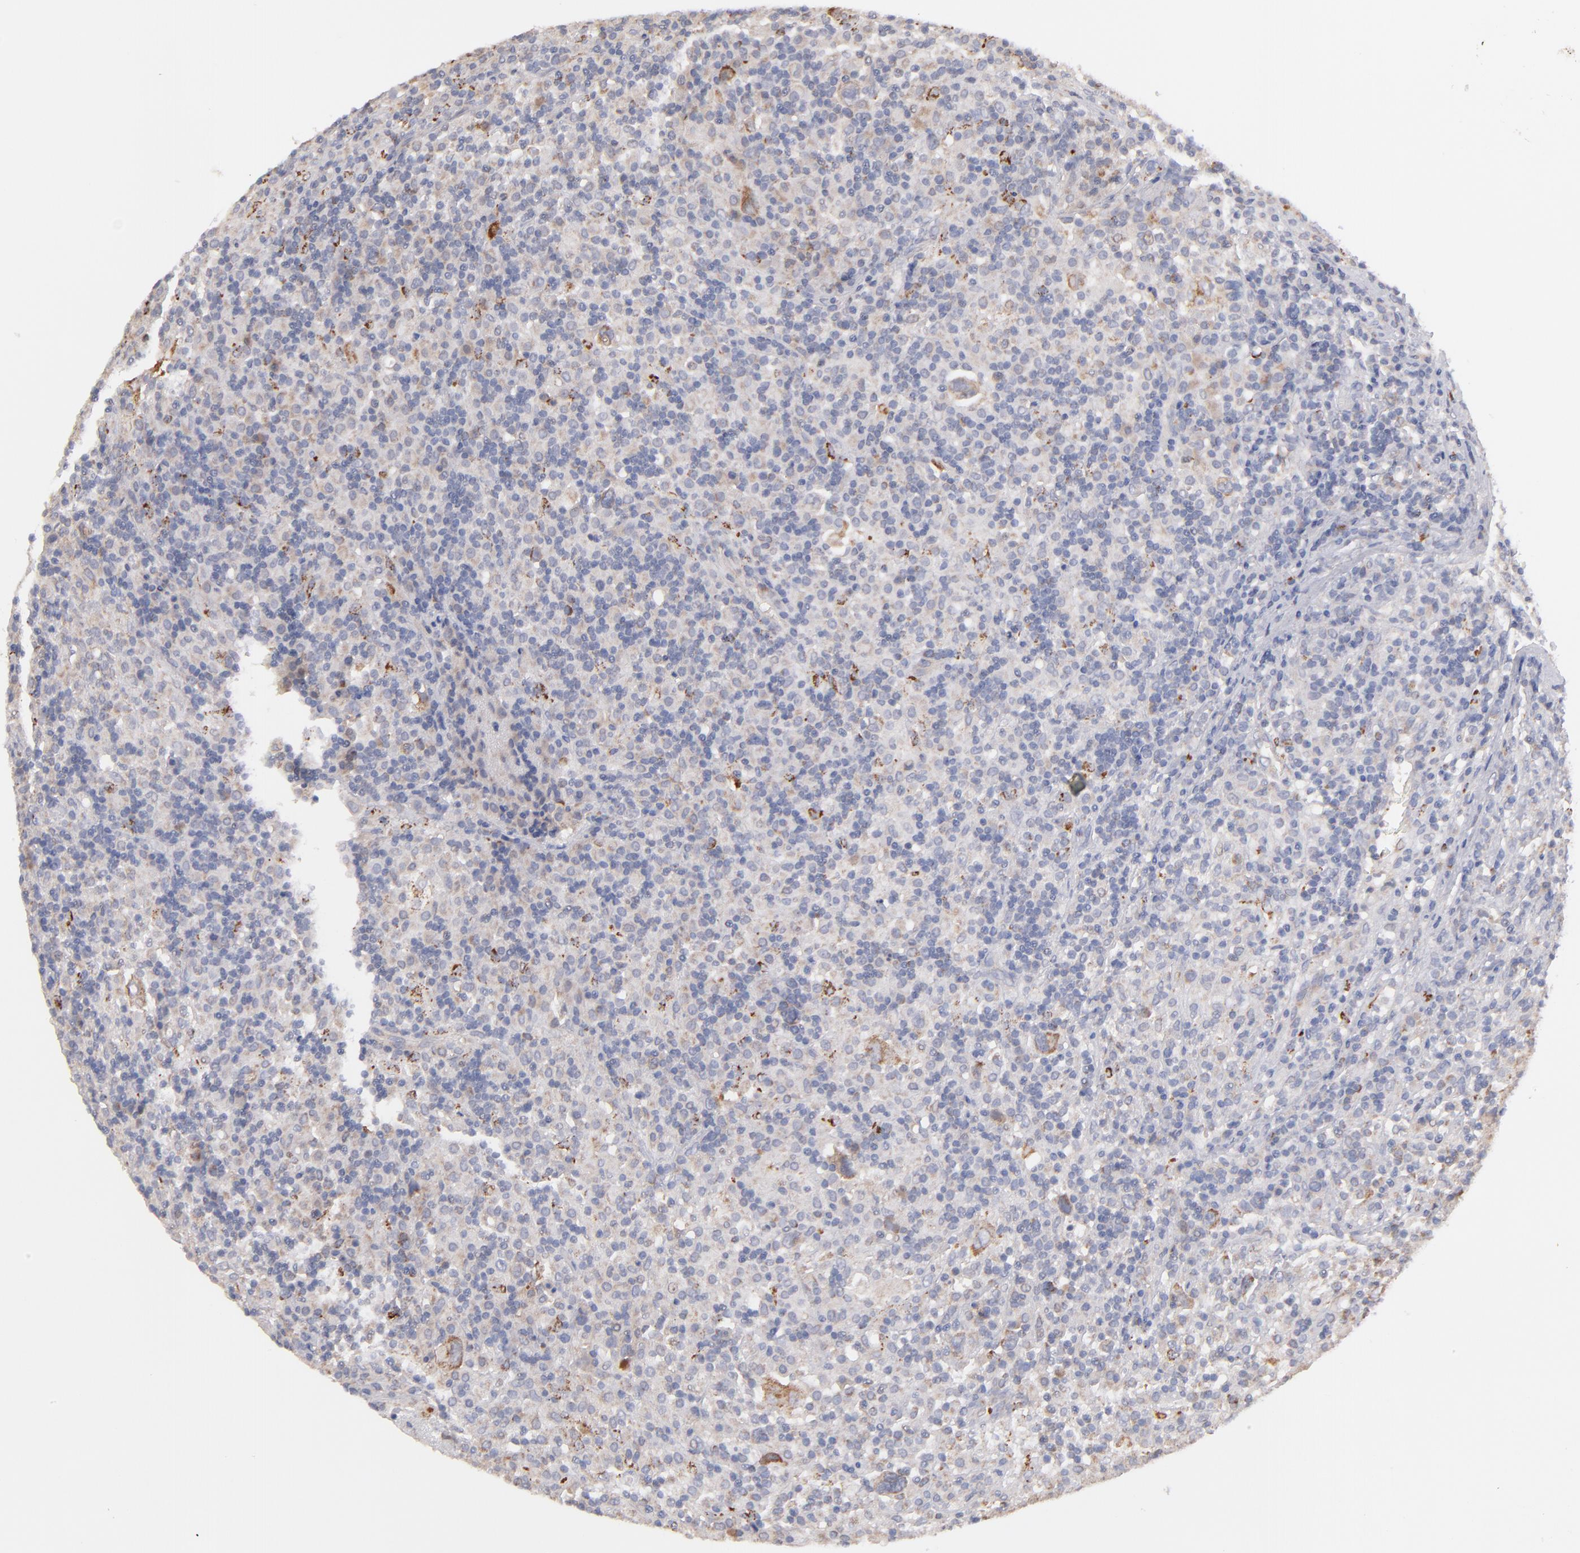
{"staining": {"intensity": "moderate", "quantity": "<25%", "location": "cytoplasmic/membranous"}, "tissue": "lymphoma", "cell_type": "Tumor cells", "image_type": "cancer", "snomed": [{"axis": "morphology", "description": "Hodgkin's disease, NOS"}, {"axis": "topography", "description": "Lymph node"}], "caption": "Immunohistochemistry image of human lymphoma stained for a protein (brown), which reveals low levels of moderate cytoplasmic/membranous positivity in approximately <25% of tumor cells.", "gene": "HCCS", "patient": {"sex": "male", "age": 46}}